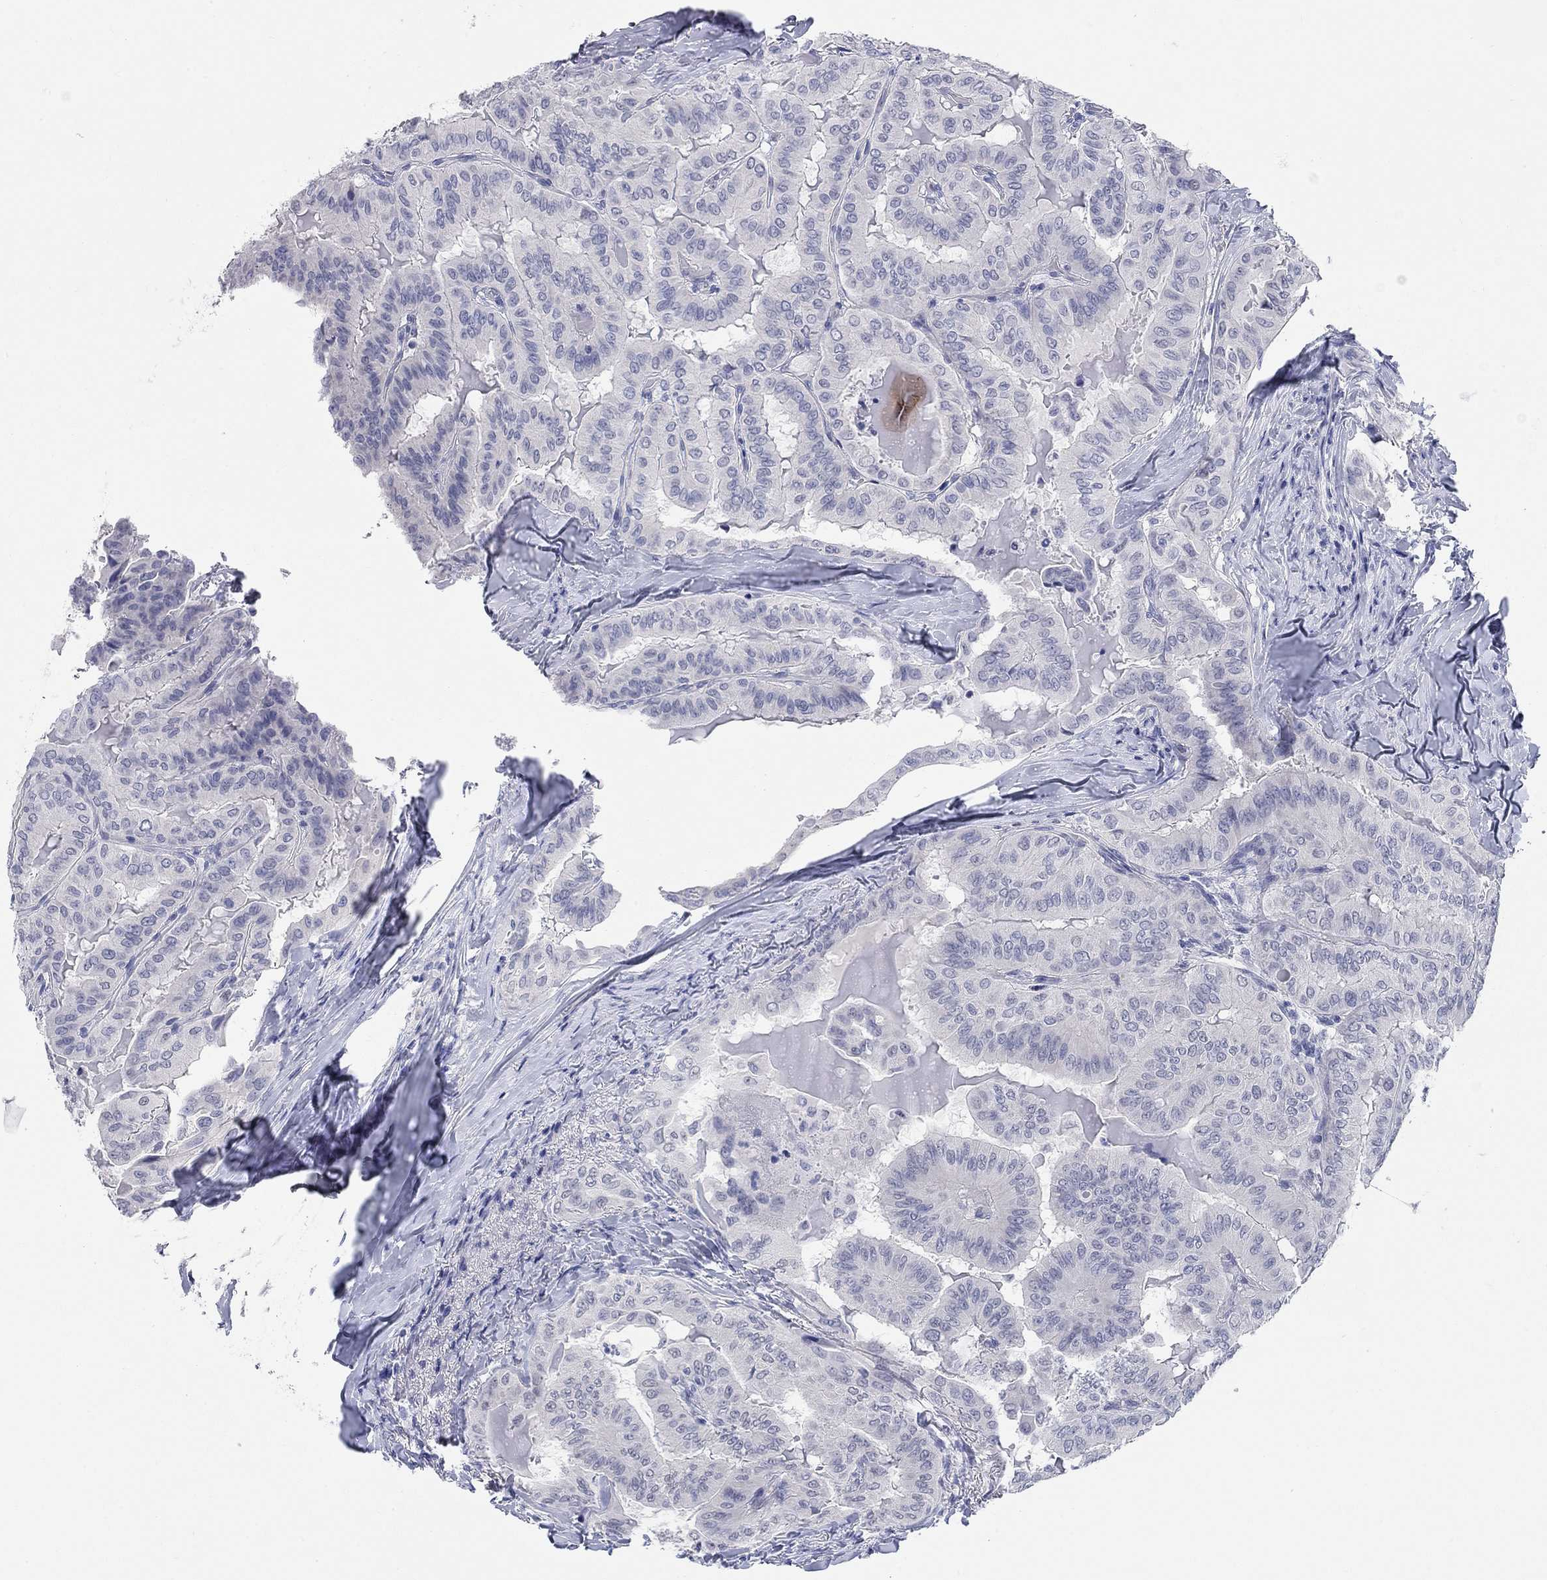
{"staining": {"intensity": "negative", "quantity": "none", "location": "none"}, "tissue": "thyroid cancer", "cell_type": "Tumor cells", "image_type": "cancer", "snomed": [{"axis": "morphology", "description": "Papillary adenocarcinoma, NOS"}, {"axis": "topography", "description": "Thyroid gland"}], "caption": "Thyroid cancer (papillary adenocarcinoma) stained for a protein using immunohistochemistry reveals no expression tumor cells.", "gene": "WASF3", "patient": {"sex": "female", "age": 68}}